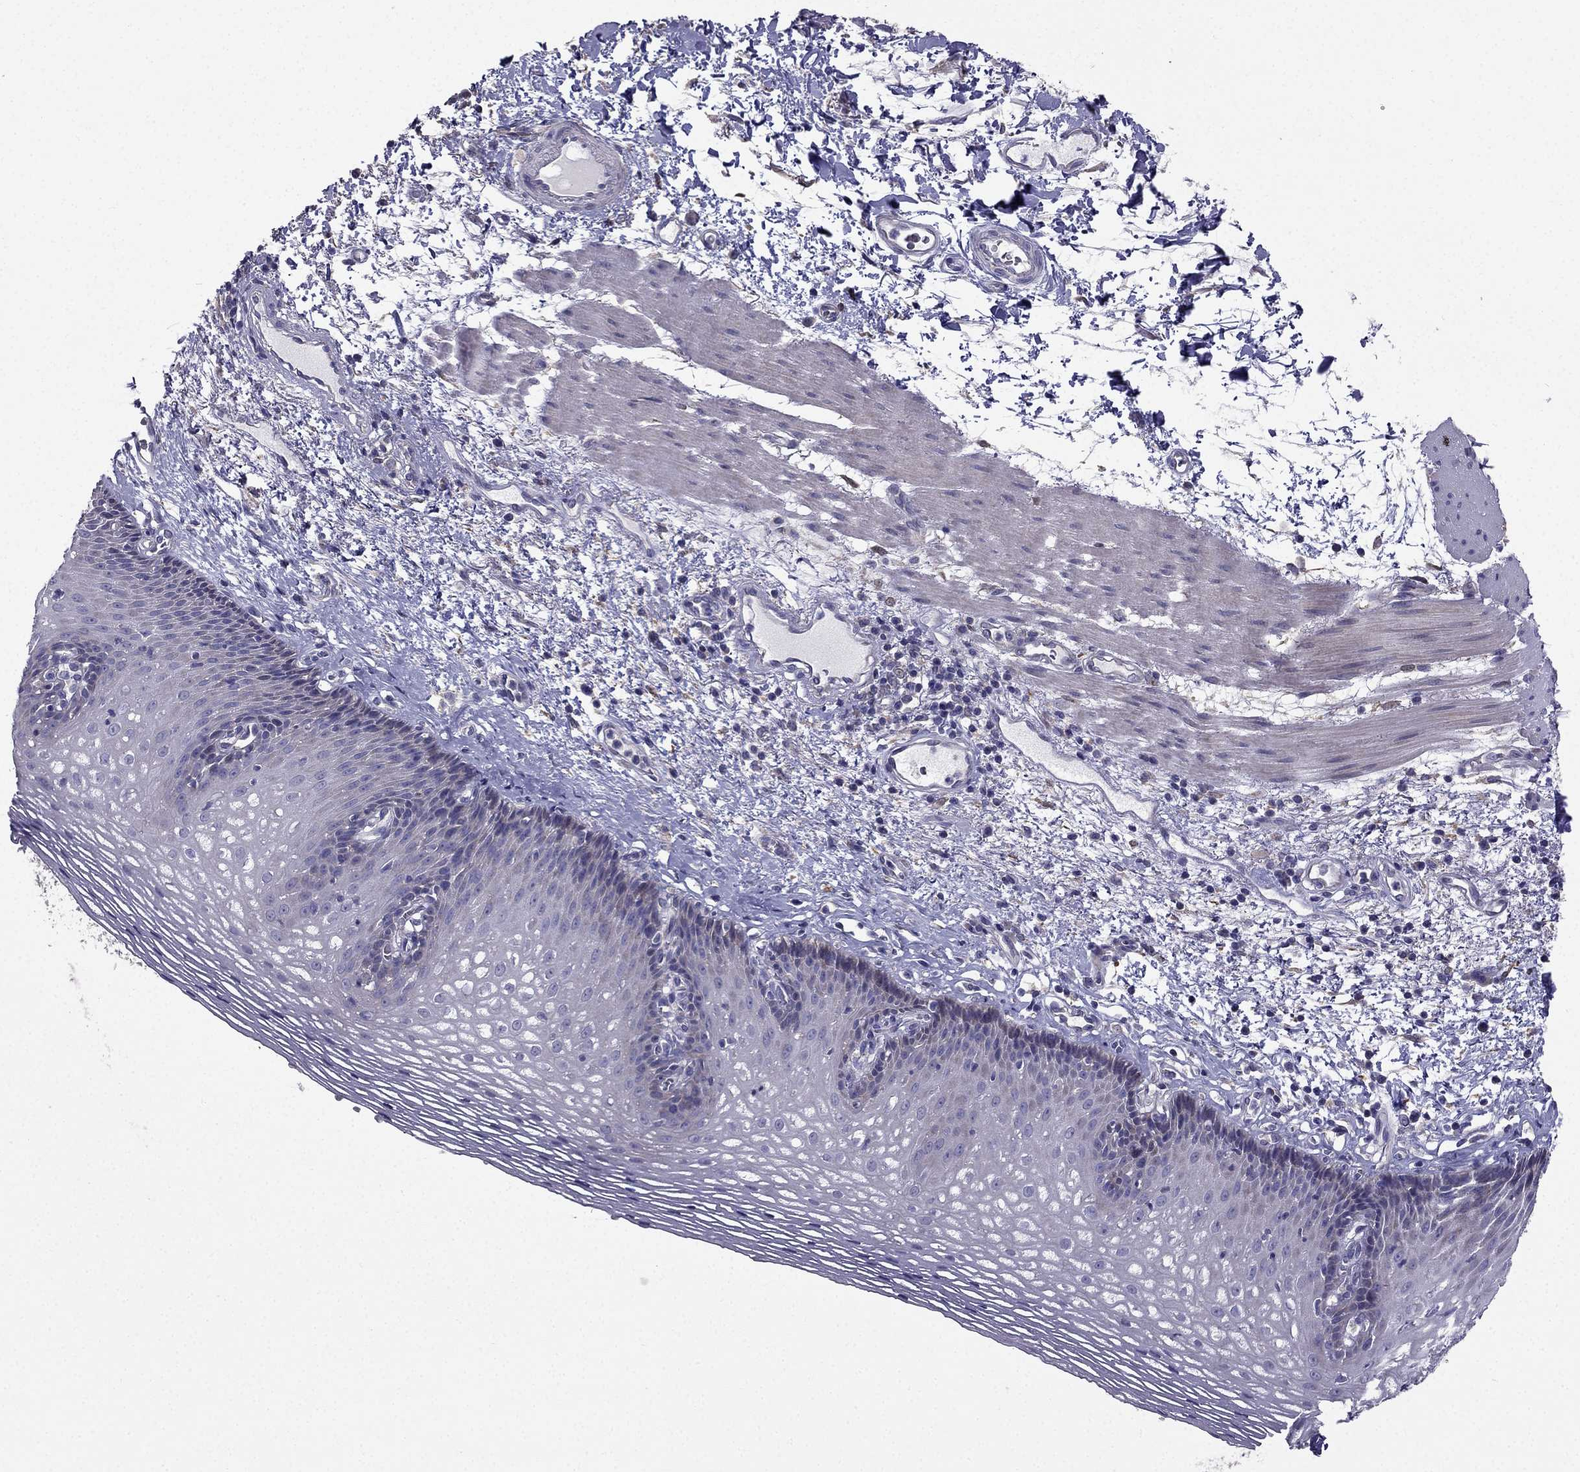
{"staining": {"intensity": "negative", "quantity": "none", "location": "none"}, "tissue": "esophagus", "cell_type": "Squamous epithelial cells", "image_type": "normal", "snomed": [{"axis": "morphology", "description": "Normal tissue, NOS"}, {"axis": "topography", "description": "Esophagus"}], "caption": "This is a histopathology image of immunohistochemistry (IHC) staining of normal esophagus, which shows no expression in squamous epithelial cells. Brightfield microscopy of immunohistochemistry (IHC) stained with DAB (3,3'-diaminobenzidine) (brown) and hematoxylin (blue), captured at high magnification.", "gene": "AS3MT", "patient": {"sex": "male", "age": 76}}